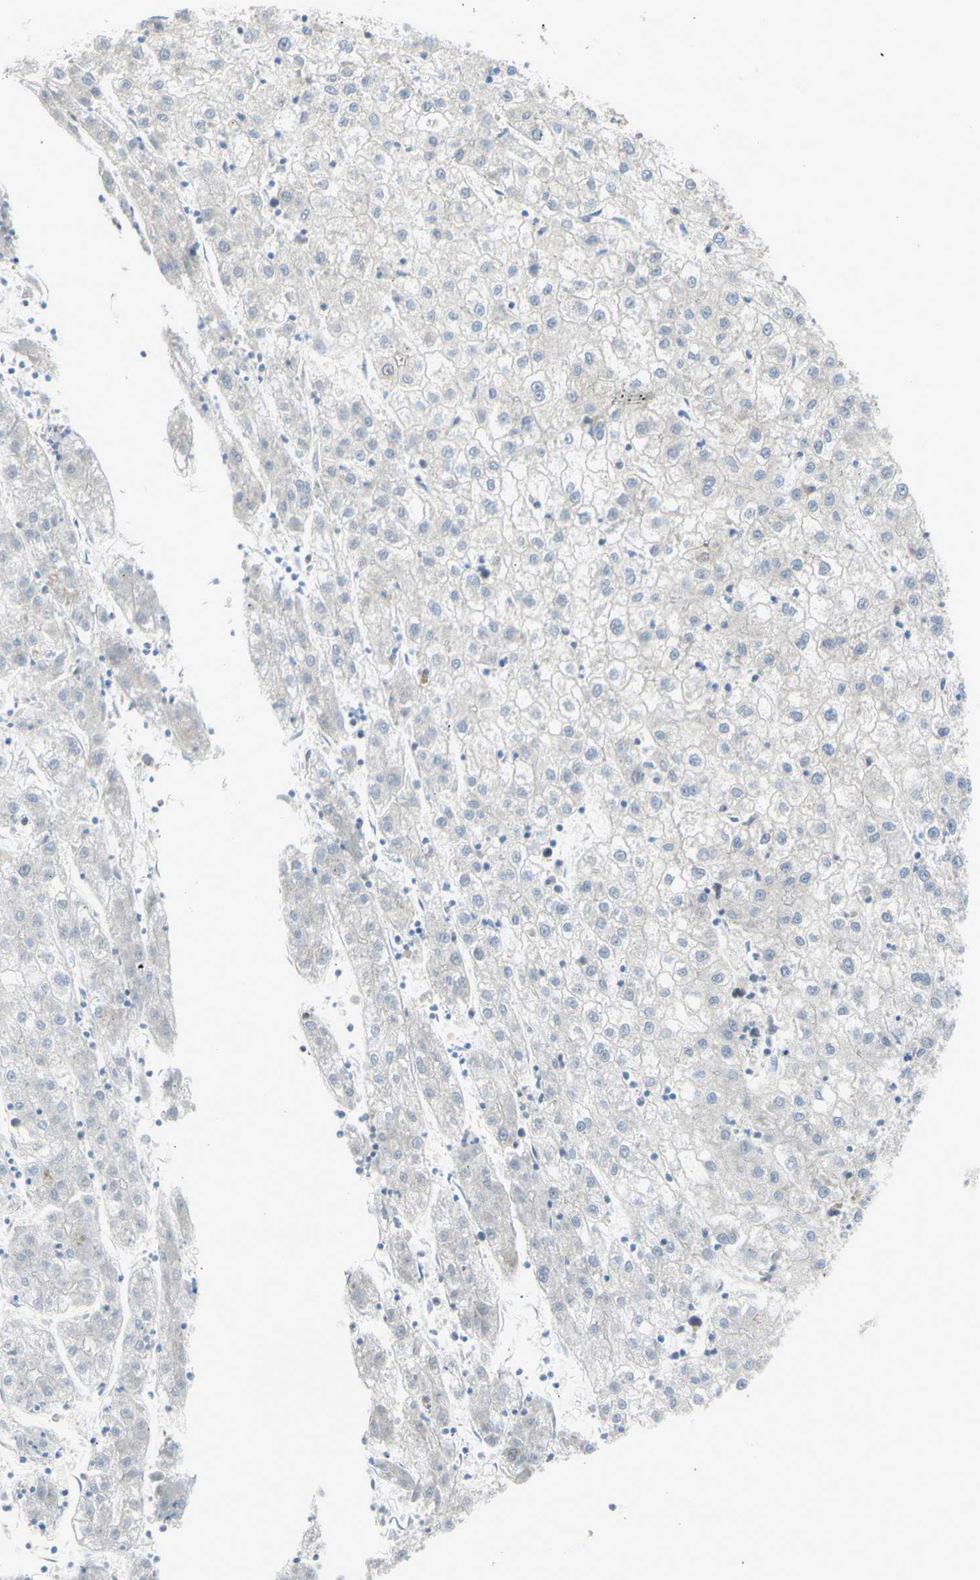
{"staining": {"intensity": "negative", "quantity": "none", "location": "none"}, "tissue": "liver cancer", "cell_type": "Tumor cells", "image_type": "cancer", "snomed": [{"axis": "morphology", "description": "Carcinoma, Hepatocellular, NOS"}, {"axis": "topography", "description": "Liver"}], "caption": "The image shows no significant staining in tumor cells of hepatocellular carcinoma (liver).", "gene": "PTTG1", "patient": {"sex": "male", "age": 72}}